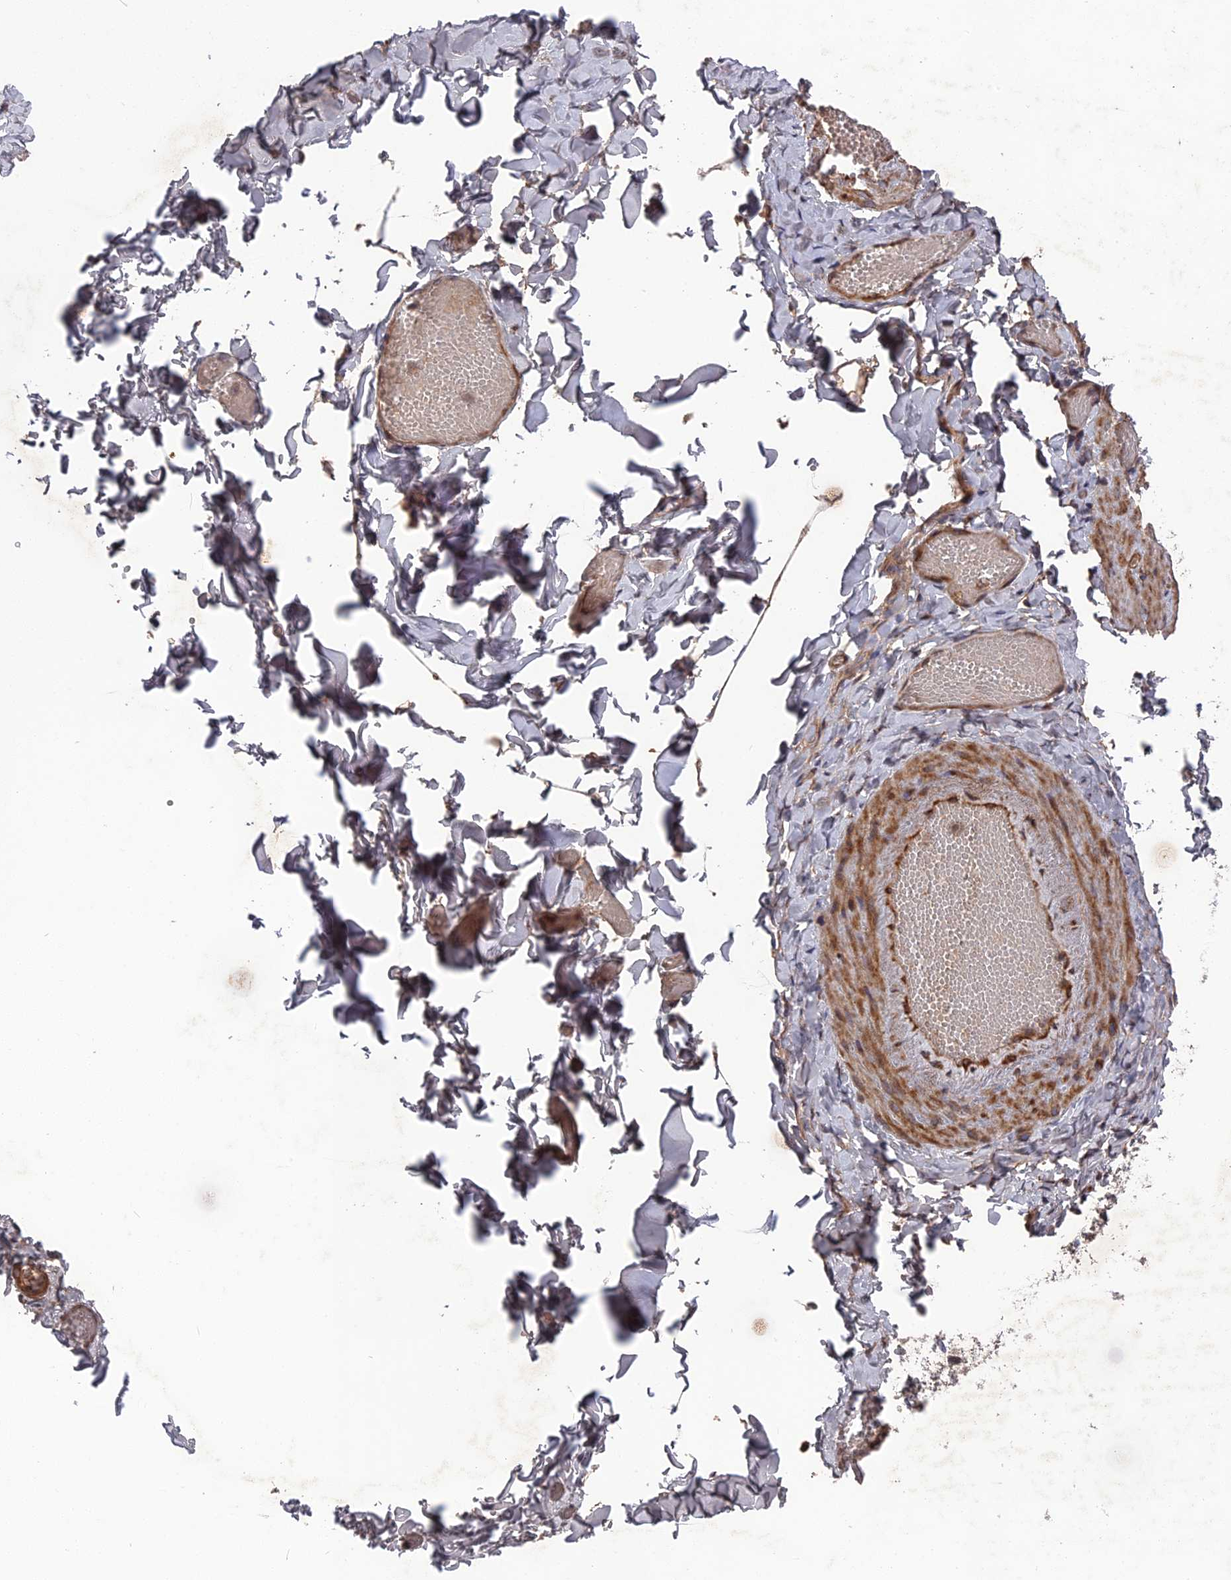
{"staining": {"intensity": "weak", "quantity": "25%-75%", "location": "cytoplasmic/membranous"}, "tissue": "adipose tissue", "cell_type": "Adipocytes", "image_type": "normal", "snomed": [{"axis": "morphology", "description": "Normal tissue, NOS"}, {"axis": "topography", "description": "Gallbladder"}, {"axis": "topography", "description": "Peripheral nerve tissue"}], "caption": "Protein expression analysis of unremarkable human adipose tissue reveals weak cytoplasmic/membranous expression in approximately 25%-75% of adipocytes. (brown staining indicates protein expression, while blue staining denotes nuclei).", "gene": "DEF8", "patient": {"sex": "male", "age": 38}}